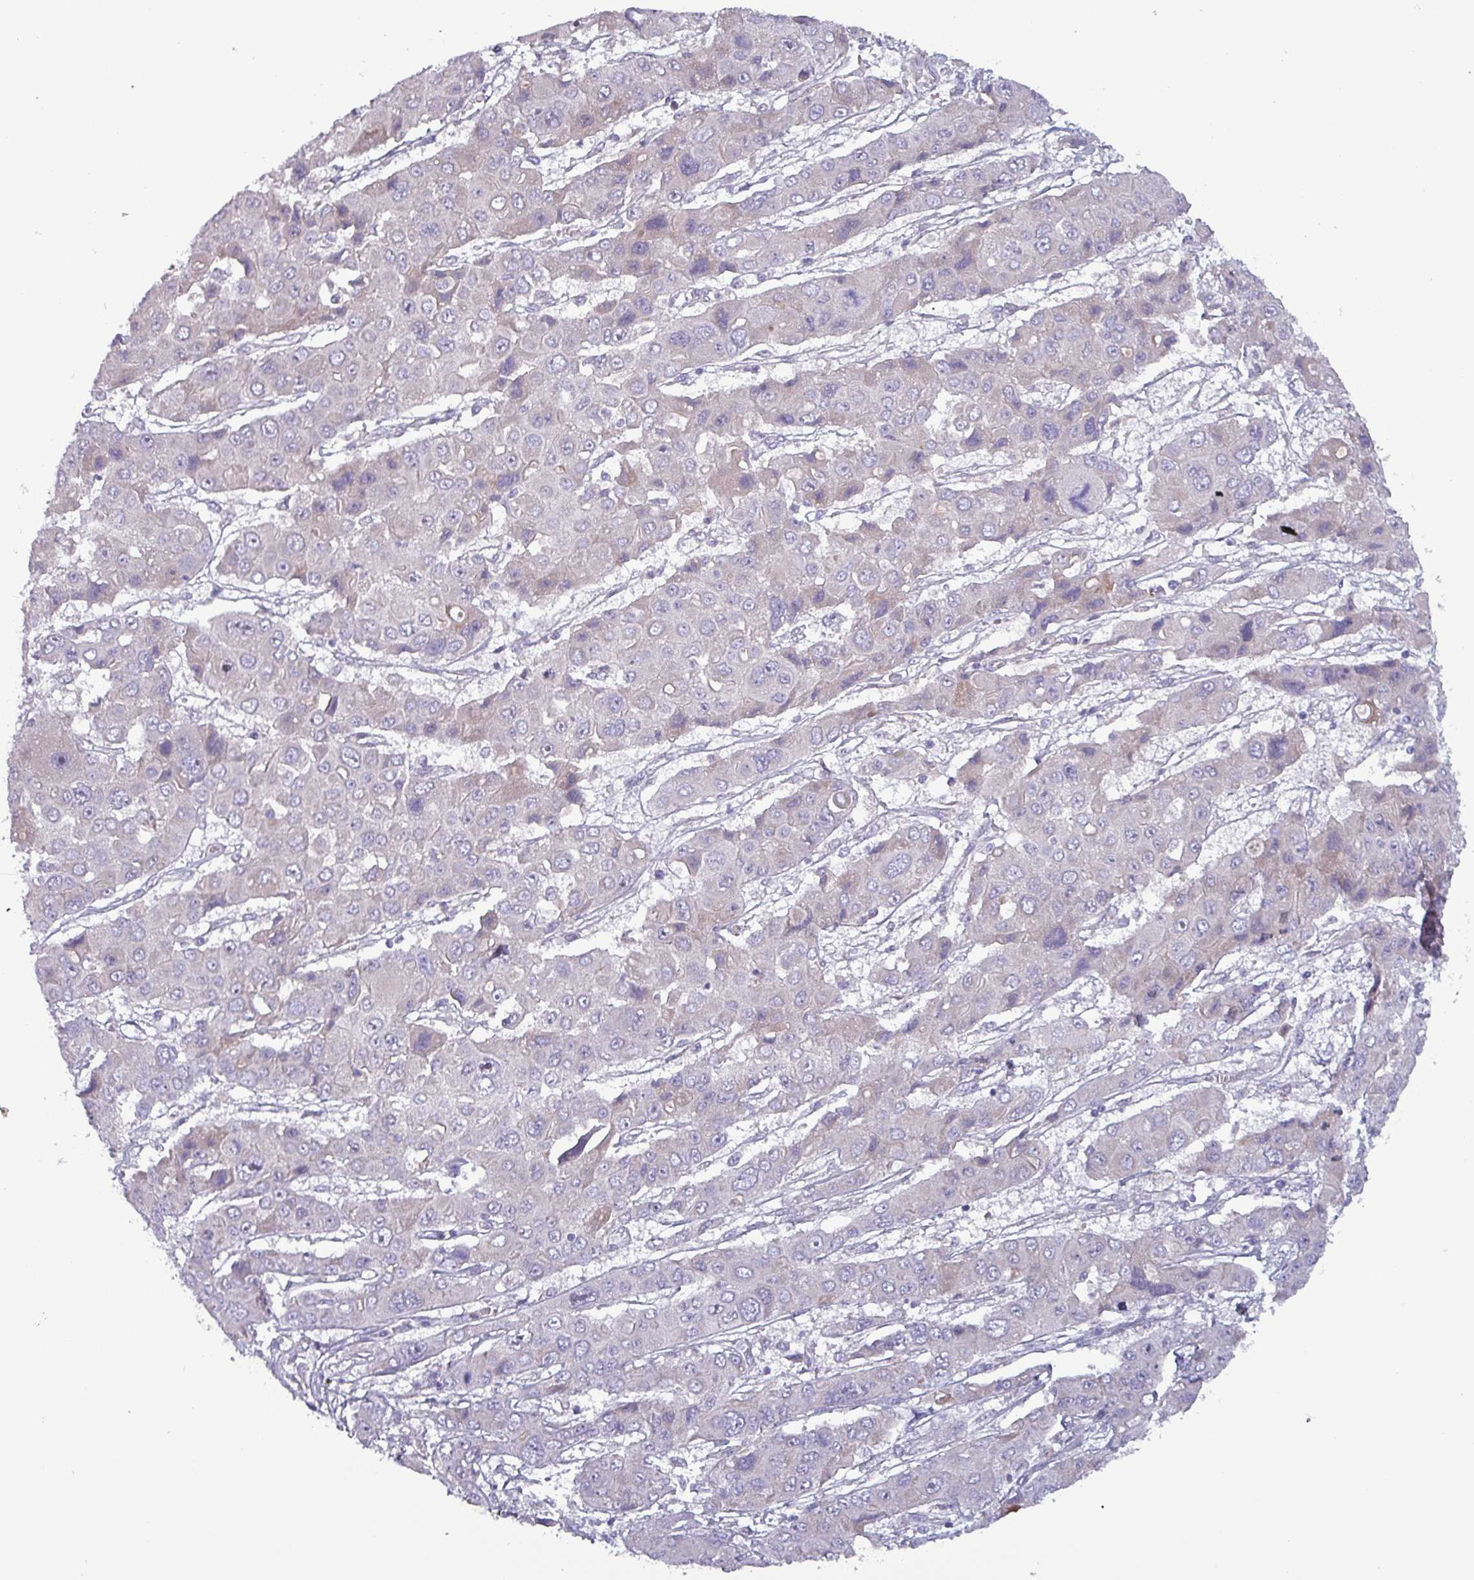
{"staining": {"intensity": "negative", "quantity": "none", "location": "none"}, "tissue": "liver cancer", "cell_type": "Tumor cells", "image_type": "cancer", "snomed": [{"axis": "morphology", "description": "Cholangiocarcinoma"}, {"axis": "topography", "description": "Liver"}], "caption": "The immunohistochemistry (IHC) histopathology image has no significant staining in tumor cells of liver cholangiocarcinoma tissue.", "gene": "HSD3B7", "patient": {"sex": "male", "age": 67}}